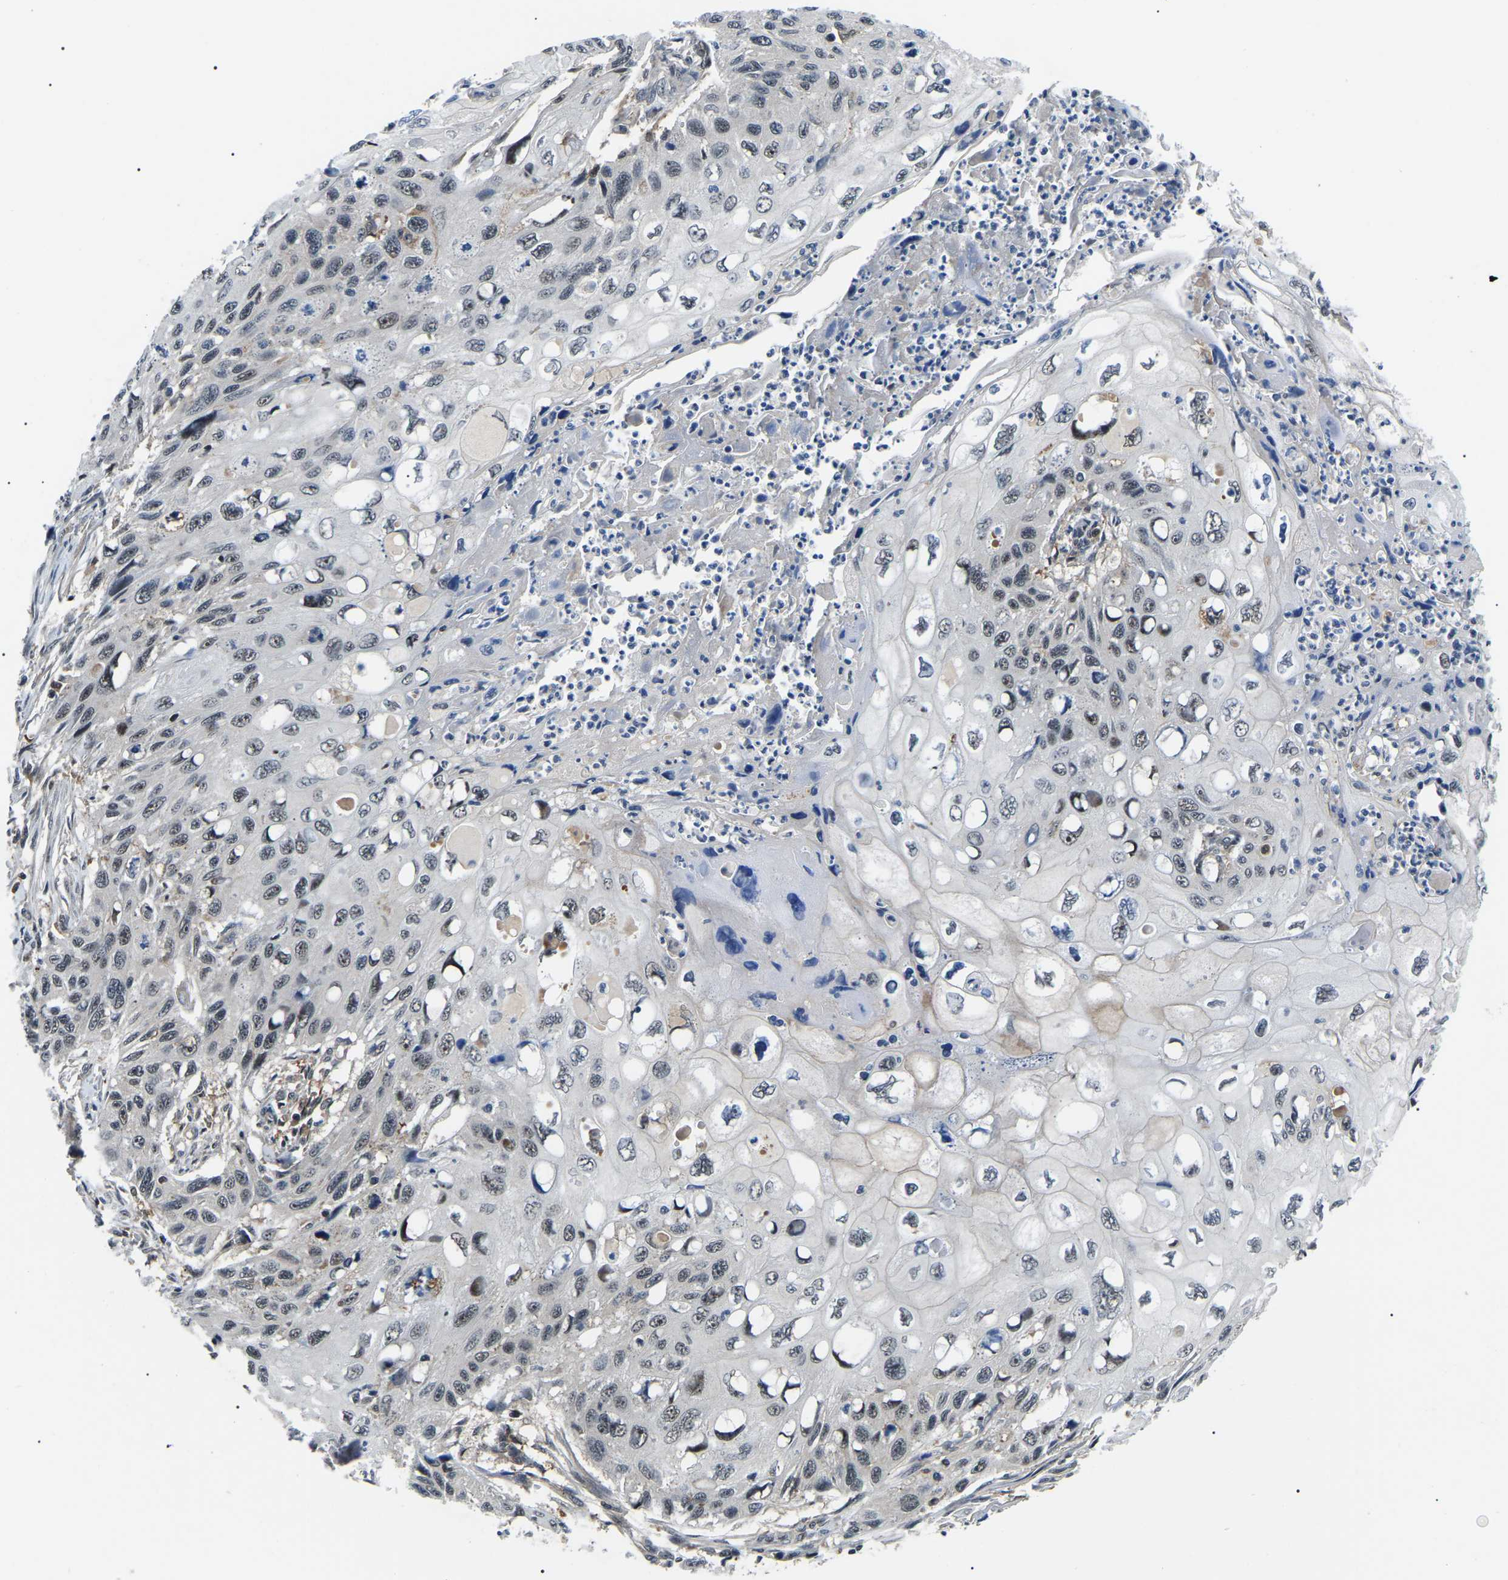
{"staining": {"intensity": "moderate", "quantity": "25%-75%", "location": "nuclear"}, "tissue": "cervical cancer", "cell_type": "Tumor cells", "image_type": "cancer", "snomed": [{"axis": "morphology", "description": "Squamous cell carcinoma, NOS"}, {"axis": "topography", "description": "Cervix"}], "caption": "There is medium levels of moderate nuclear positivity in tumor cells of cervical cancer (squamous cell carcinoma), as demonstrated by immunohistochemical staining (brown color).", "gene": "RRP1B", "patient": {"sex": "female", "age": 70}}